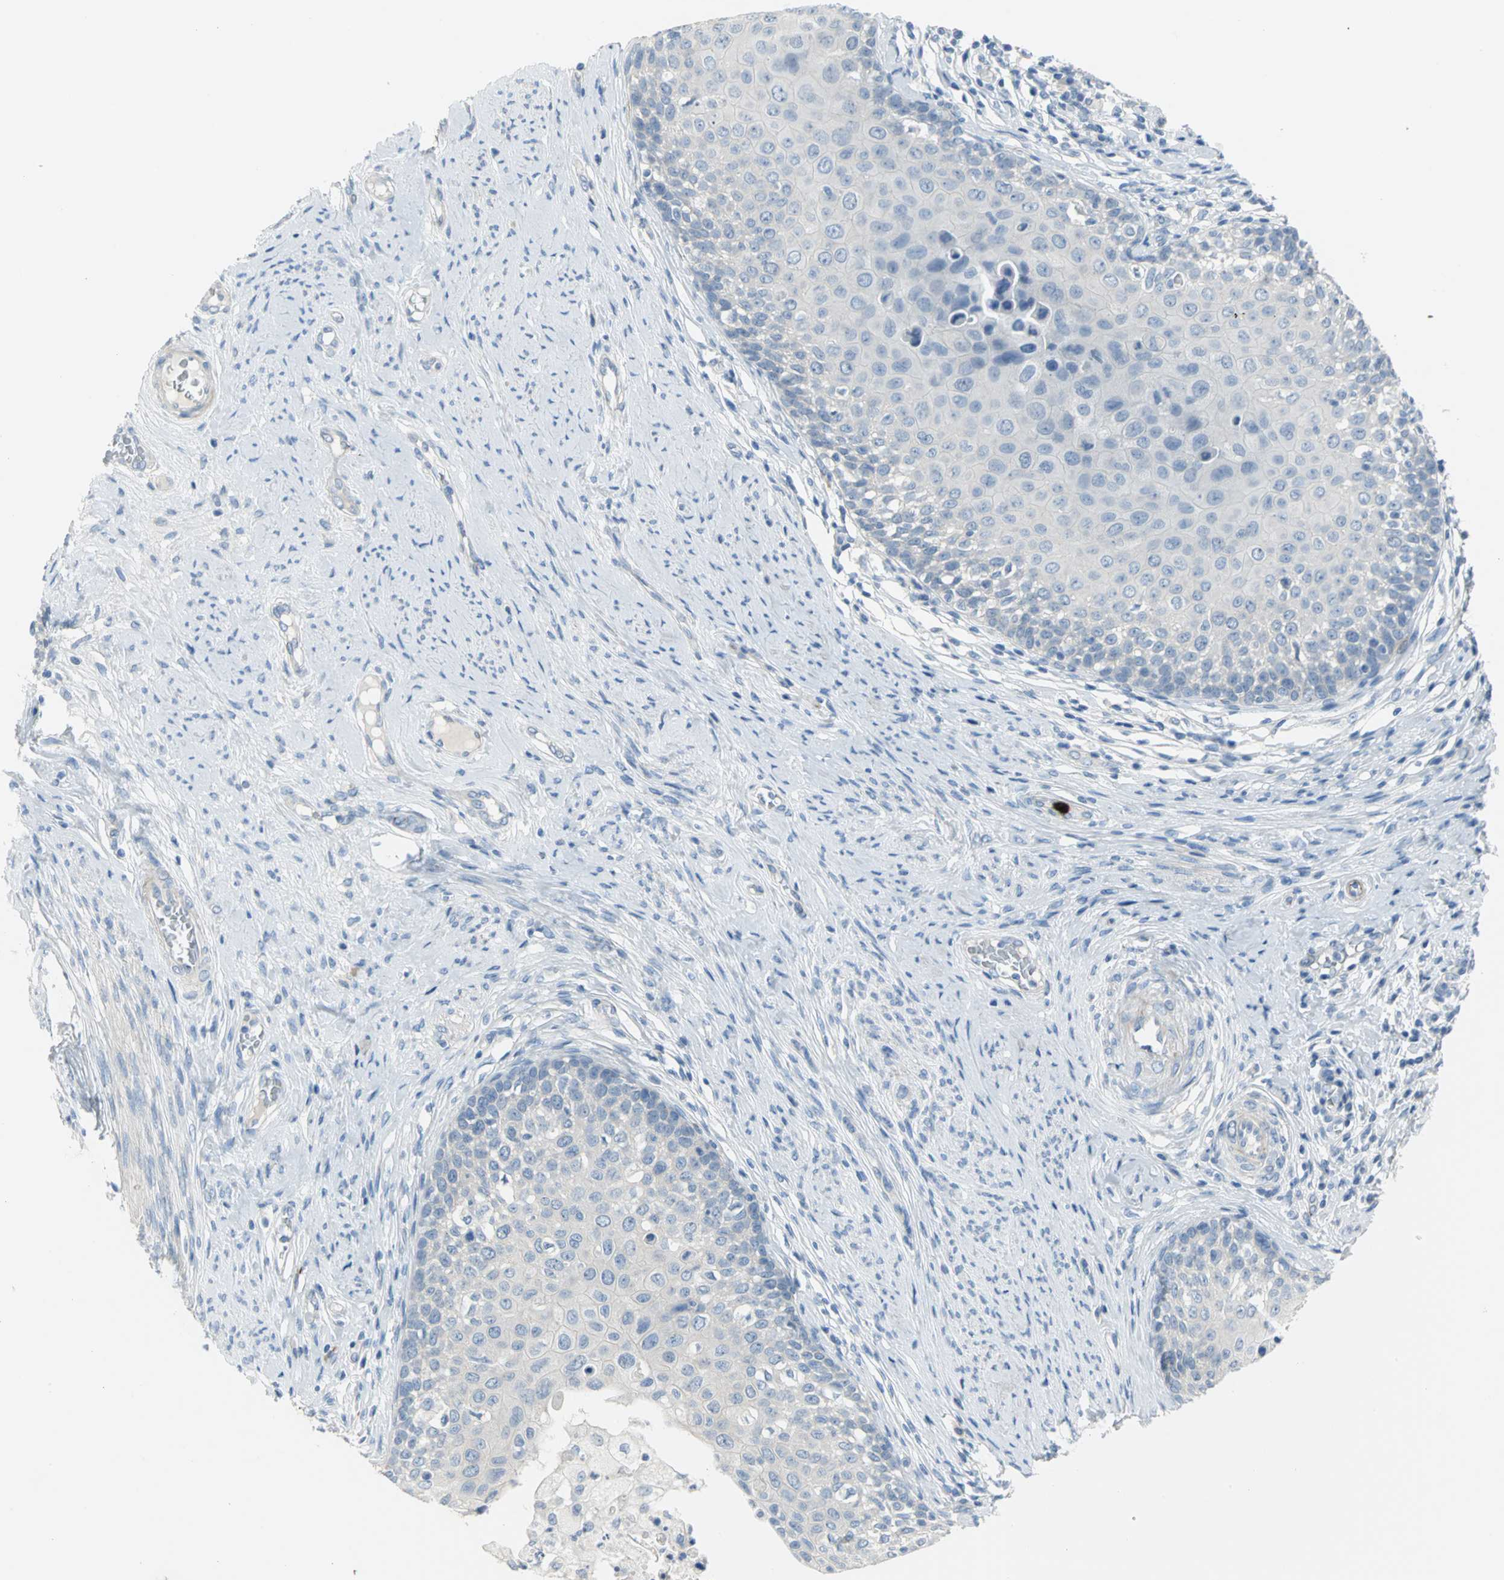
{"staining": {"intensity": "moderate", "quantity": ">75%", "location": "cytoplasmic/membranous"}, "tissue": "cervical cancer", "cell_type": "Tumor cells", "image_type": "cancer", "snomed": [{"axis": "morphology", "description": "Squamous cell carcinoma, NOS"}, {"axis": "morphology", "description": "Adenocarcinoma, NOS"}, {"axis": "topography", "description": "Cervix"}], "caption": "An image showing moderate cytoplasmic/membranous staining in about >75% of tumor cells in squamous cell carcinoma (cervical), as visualized by brown immunohistochemical staining.", "gene": "ALOX15", "patient": {"sex": "female", "age": 52}}